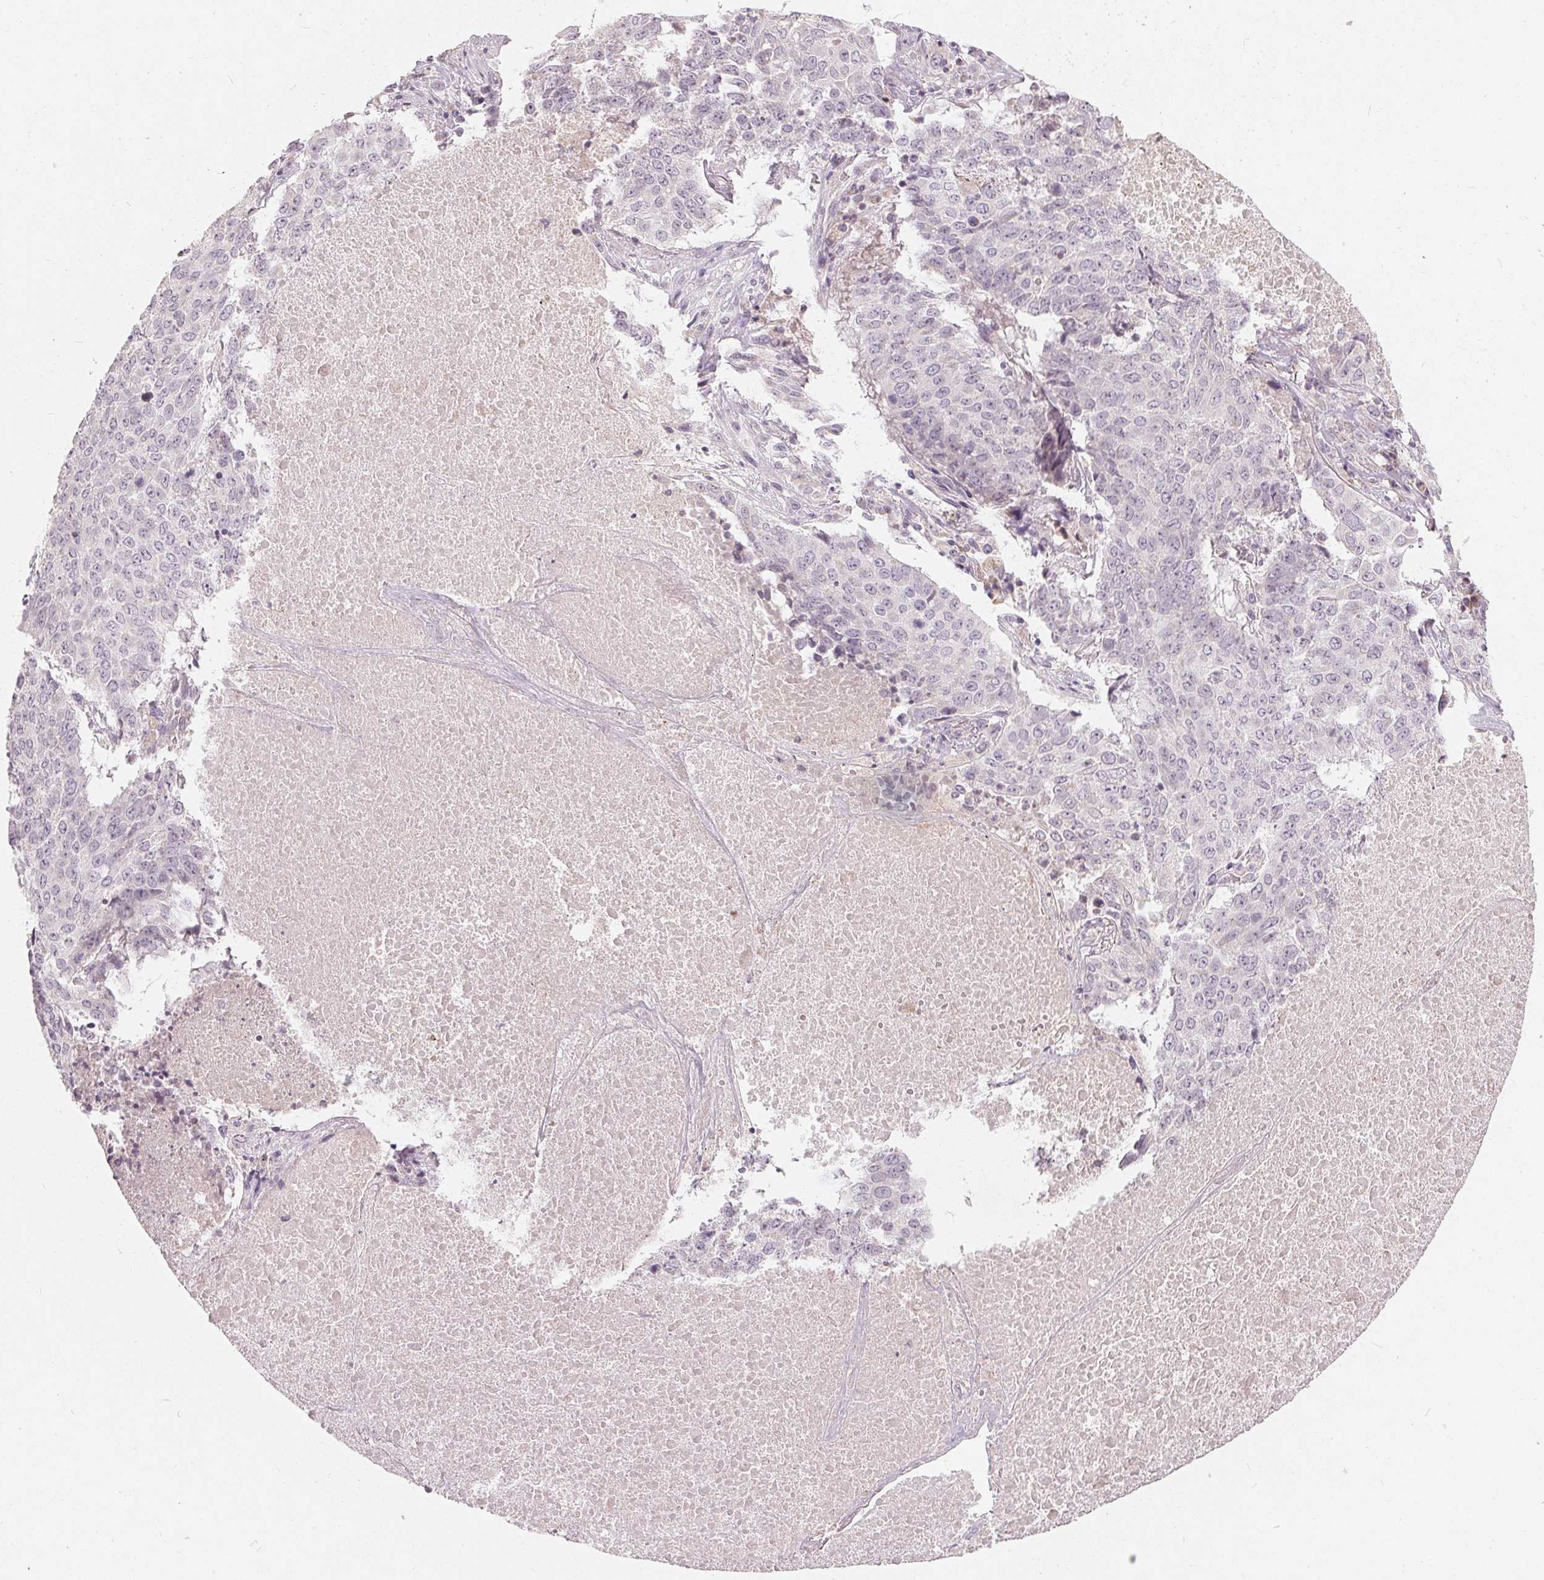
{"staining": {"intensity": "negative", "quantity": "none", "location": "none"}, "tissue": "lung cancer", "cell_type": "Tumor cells", "image_type": "cancer", "snomed": [{"axis": "morphology", "description": "Normal tissue, NOS"}, {"axis": "morphology", "description": "Squamous cell carcinoma, NOS"}, {"axis": "topography", "description": "Bronchus"}, {"axis": "topography", "description": "Lung"}], "caption": "Protein analysis of lung cancer exhibits no significant positivity in tumor cells.", "gene": "TRIM60", "patient": {"sex": "male", "age": 64}}